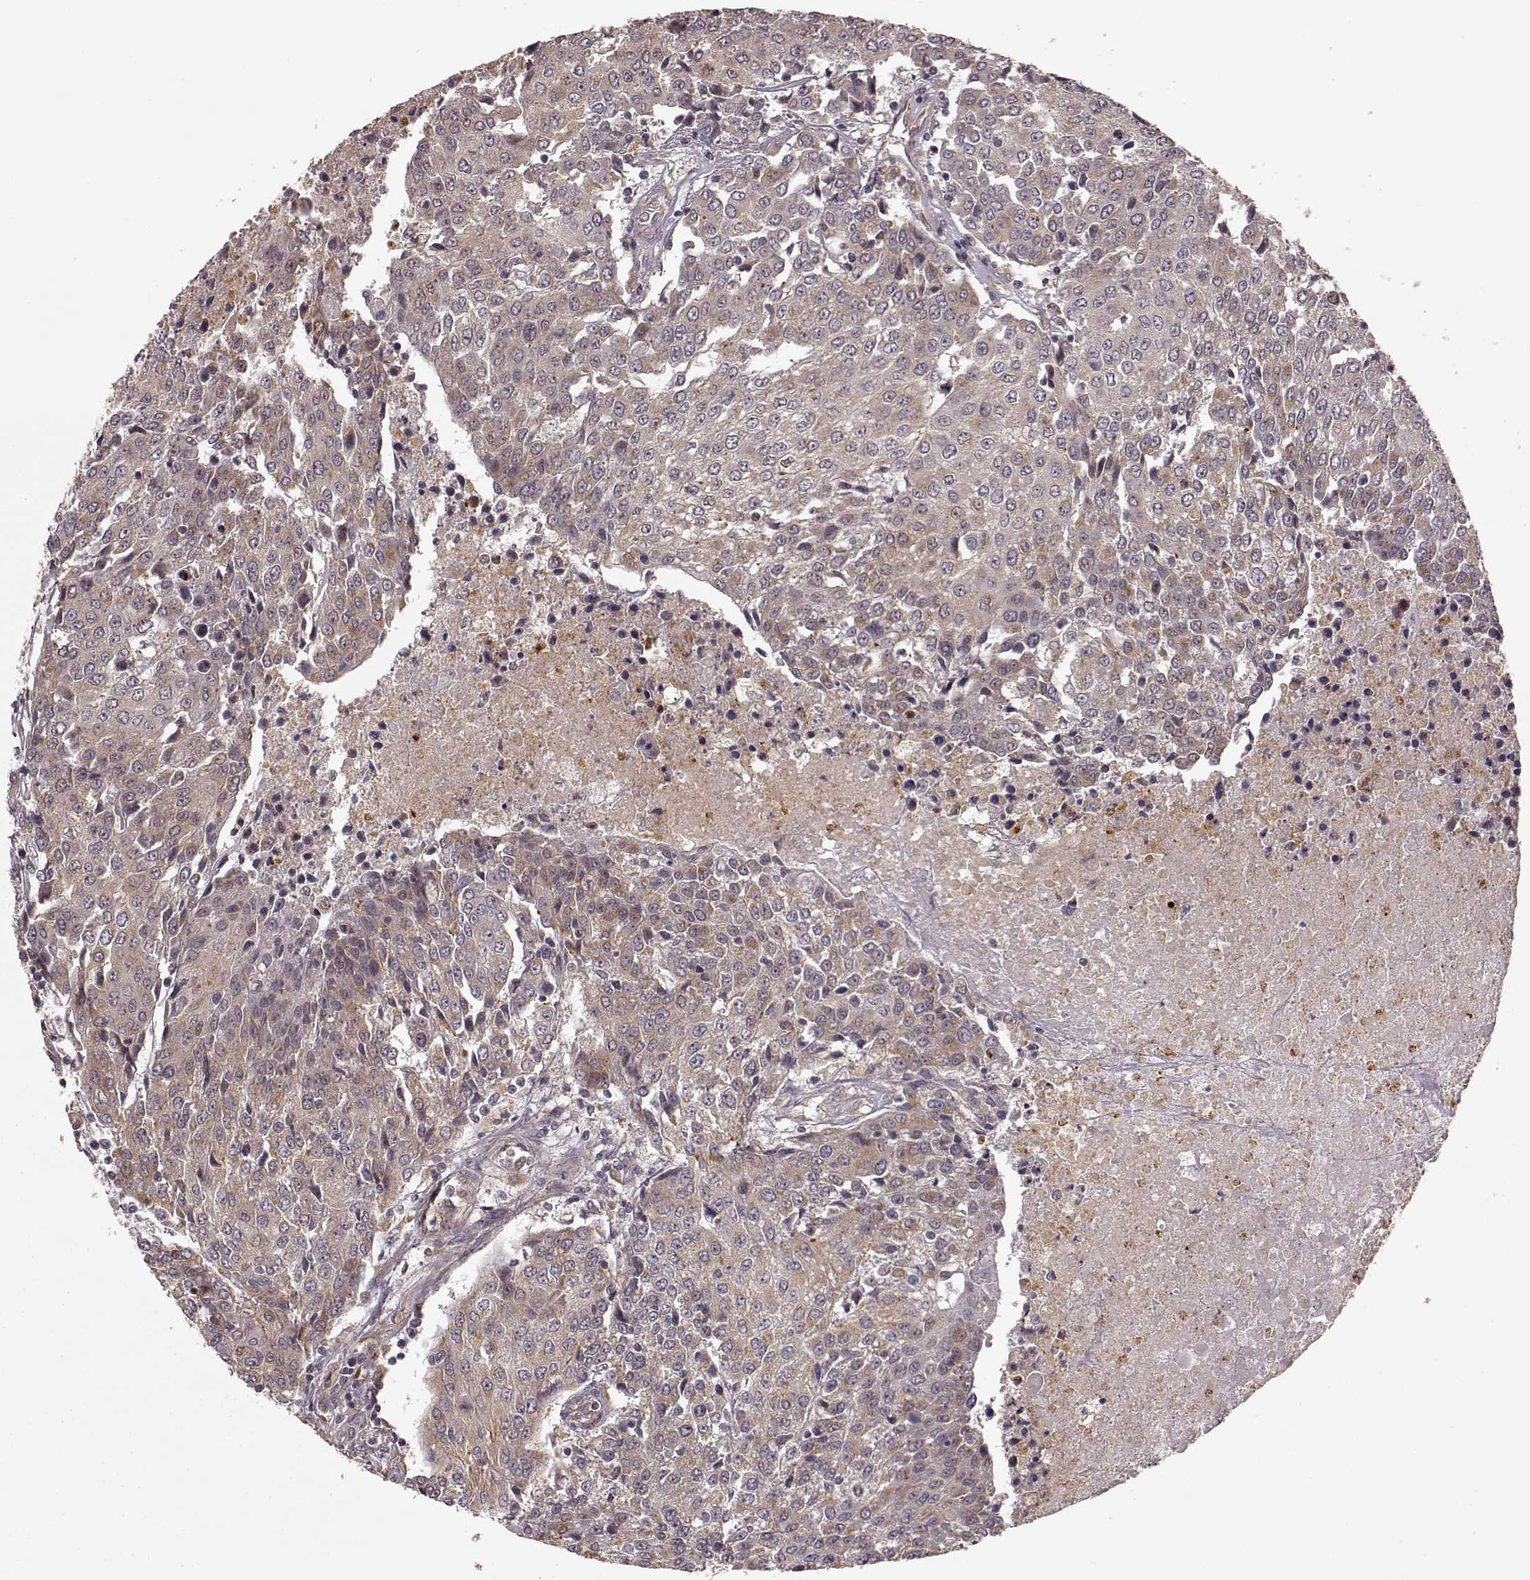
{"staining": {"intensity": "weak", "quantity": ">75%", "location": "cytoplasmic/membranous"}, "tissue": "urothelial cancer", "cell_type": "Tumor cells", "image_type": "cancer", "snomed": [{"axis": "morphology", "description": "Urothelial carcinoma, High grade"}, {"axis": "topography", "description": "Urinary bladder"}], "caption": "Weak cytoplasmic/membranous staining is present in approximately >75% of tumor cells in urothelial cancer.", "gene": "SLC12A9", "patient": {"sex": "female", "age": 85}}